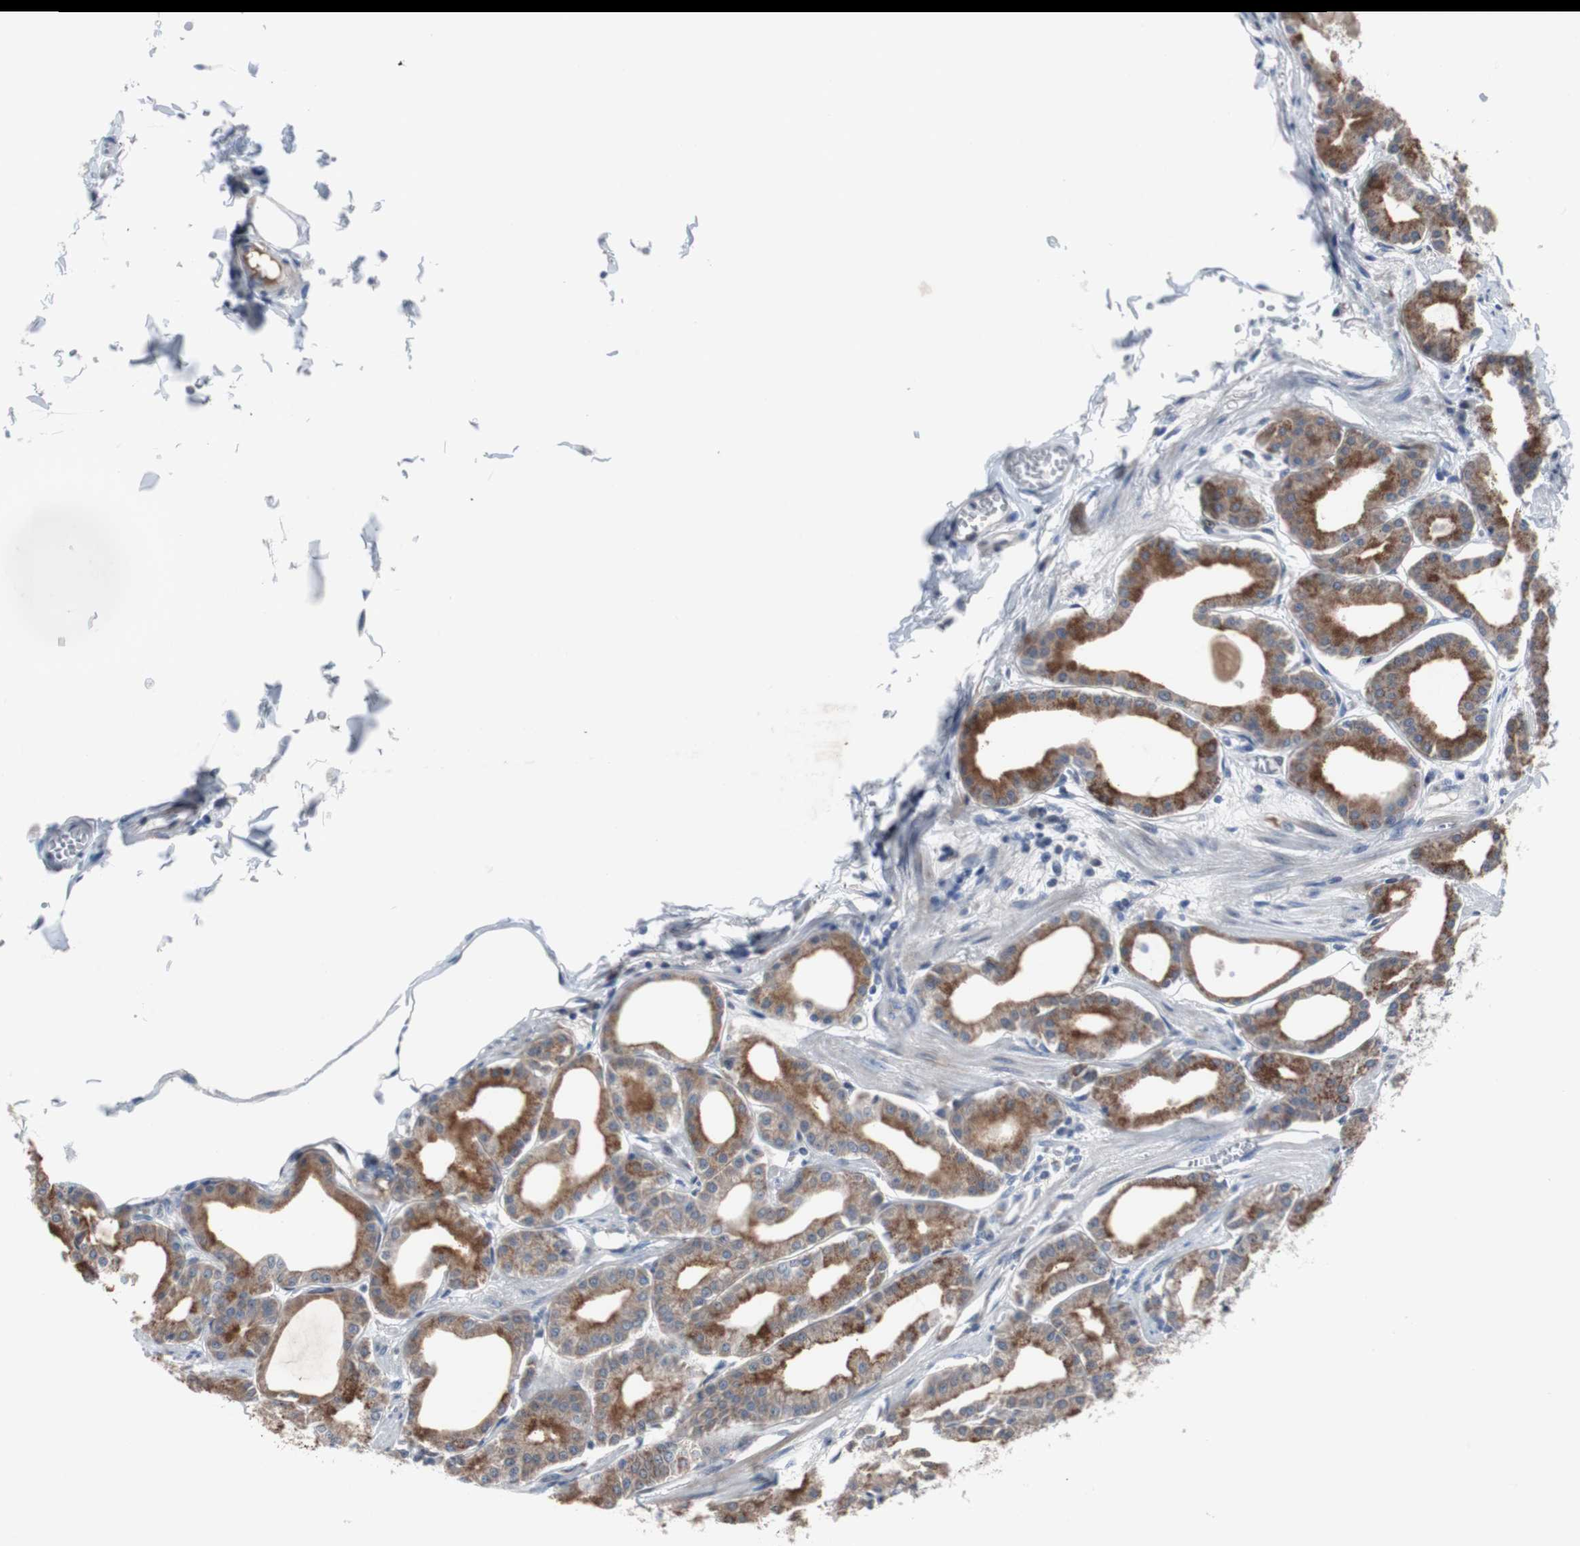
{"staining": {"intensity": "moderate", "quantity": "25%-75%", "location": "cytoplasmic/membranous"}, "tissue": "stomach", "cell_type": "Glandular cells", "image_type": "normal", "snomed": [{"axis": "morphology", "description": "Normal tissue, NOS"}, {"axis": "topography", "description": "Stomach, lower"}], "caption": "Protein expression analysis of benign stomach exhibits moderate cytoplasmic/membranous staining in about 25%-75% of glandular cells.", "gene": "TP63", "patient": {"sex": "male", "age": 71}}